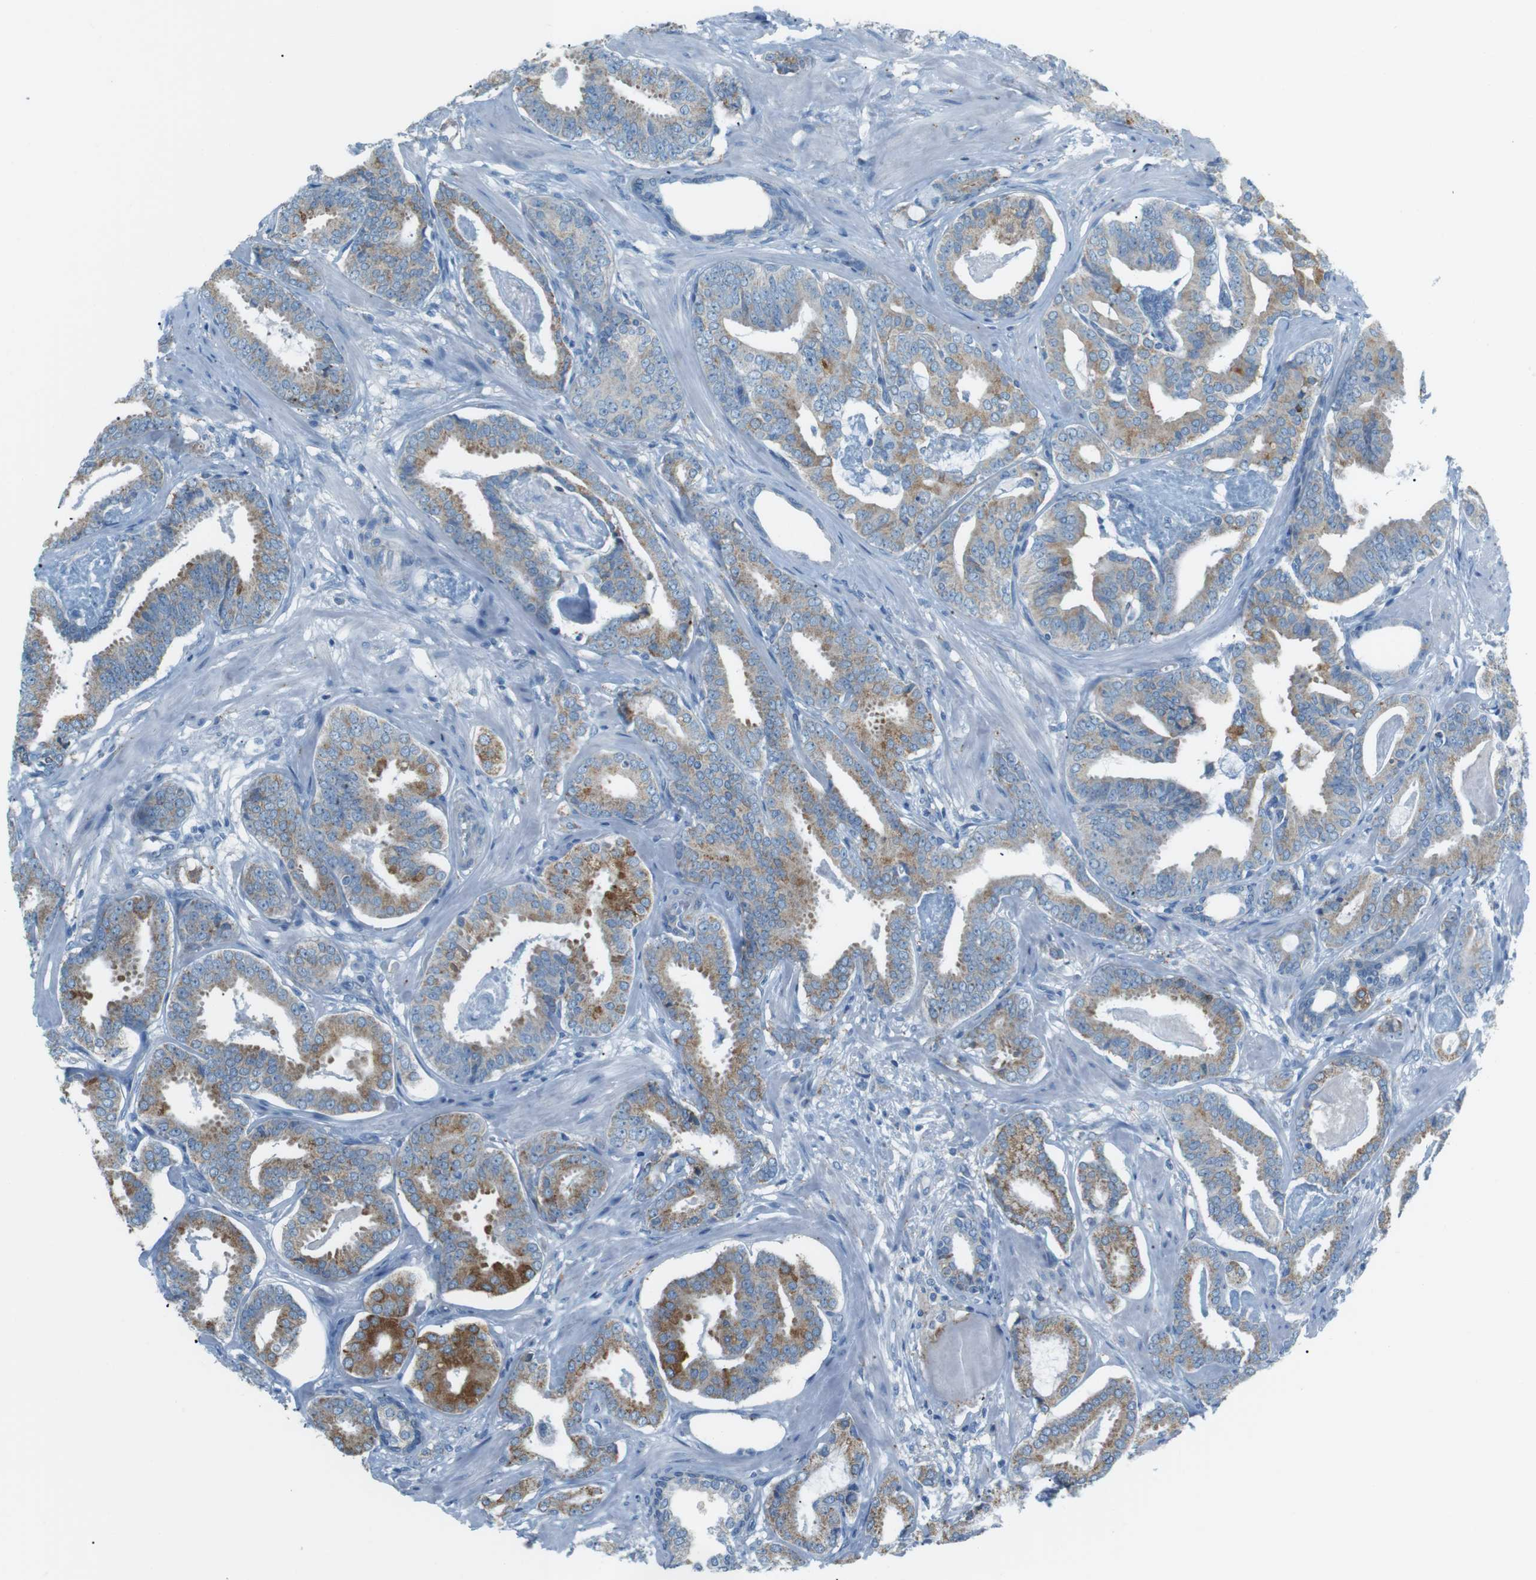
{"staining": {"intensity": "moderate", "quantity": "25%-75%", "location": "cytoplasmic/membranous"}, "tissue": "prostate cancer", "cell_type": "Tumor cells", "image_type": "cancer", "snomed": [{"axis": "morphology", "description": "Adenocarcinoma, Low grade"}, {"axis": "topography", "description": "Prostate"}], "caption": "The image shows staining of prostate cancer, revealing moderate cytoplasmic/membranous protein positivity (brown color) within tumor cells. (IHC, brightfield microscopy, high magnification).", "gene": "VAMP1", "patient": {"sex": "male", "age": 53}}